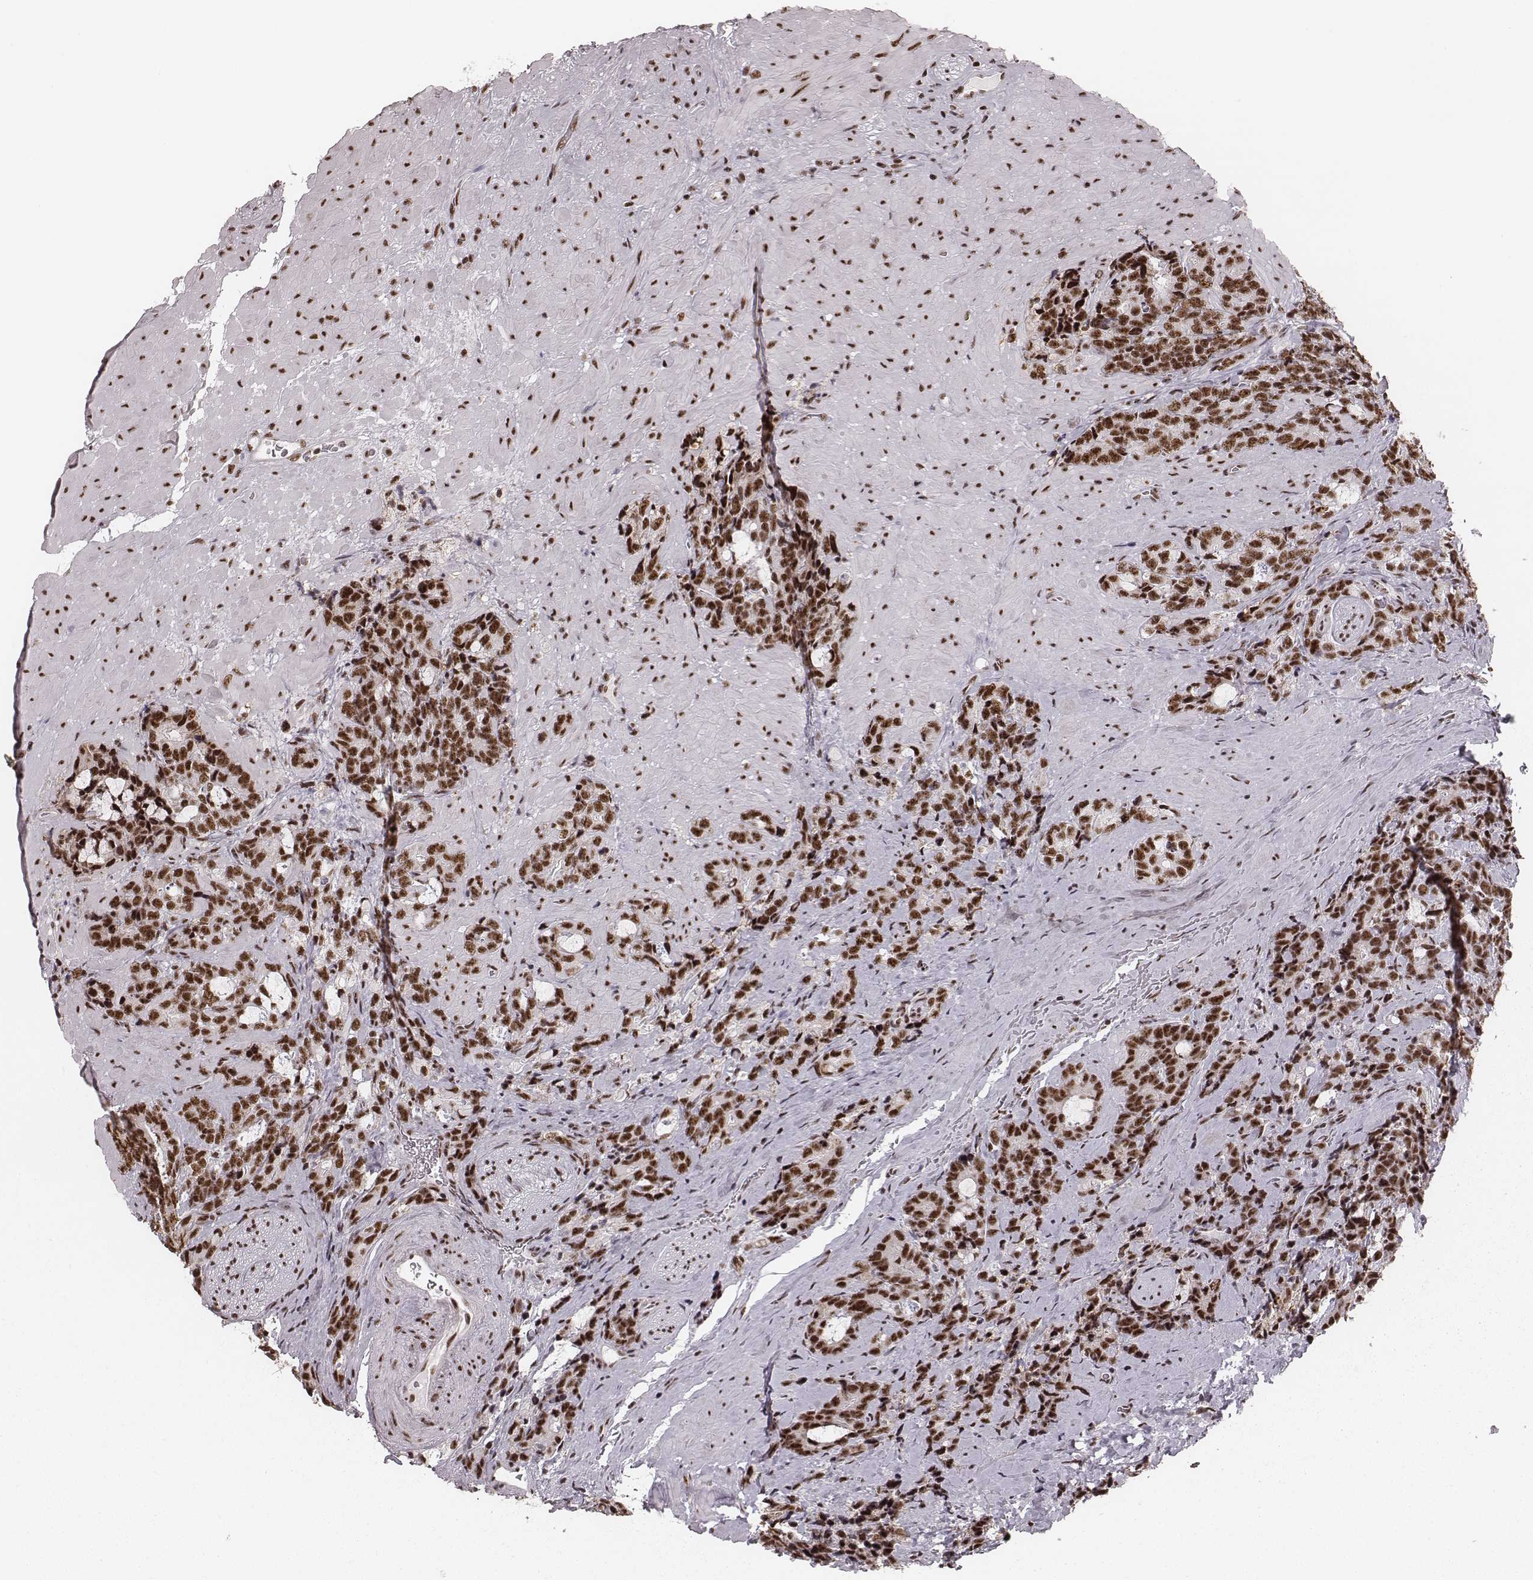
{"staining": {"intensity": "strong", "quantity": ">75%", "location": "nuclear"}, "tissue": "prostate cancer", "cell_type": "Tumor cells", "image_type": "cancer", "snomed": [{"axis": "morphology", "description": "Adenocarcinoma, High grade"}, {"axis": "topography", "description": "Prostate"}], "caption": "Prostate cancer (high-grade adenocarcinoma) was stained to show a protein in brown. There is high levels of strong nuclear positivity in approximately >75% of tumor cells.", "gene": "LUC7L", "patient": {"sex": "male", "age": 74}}